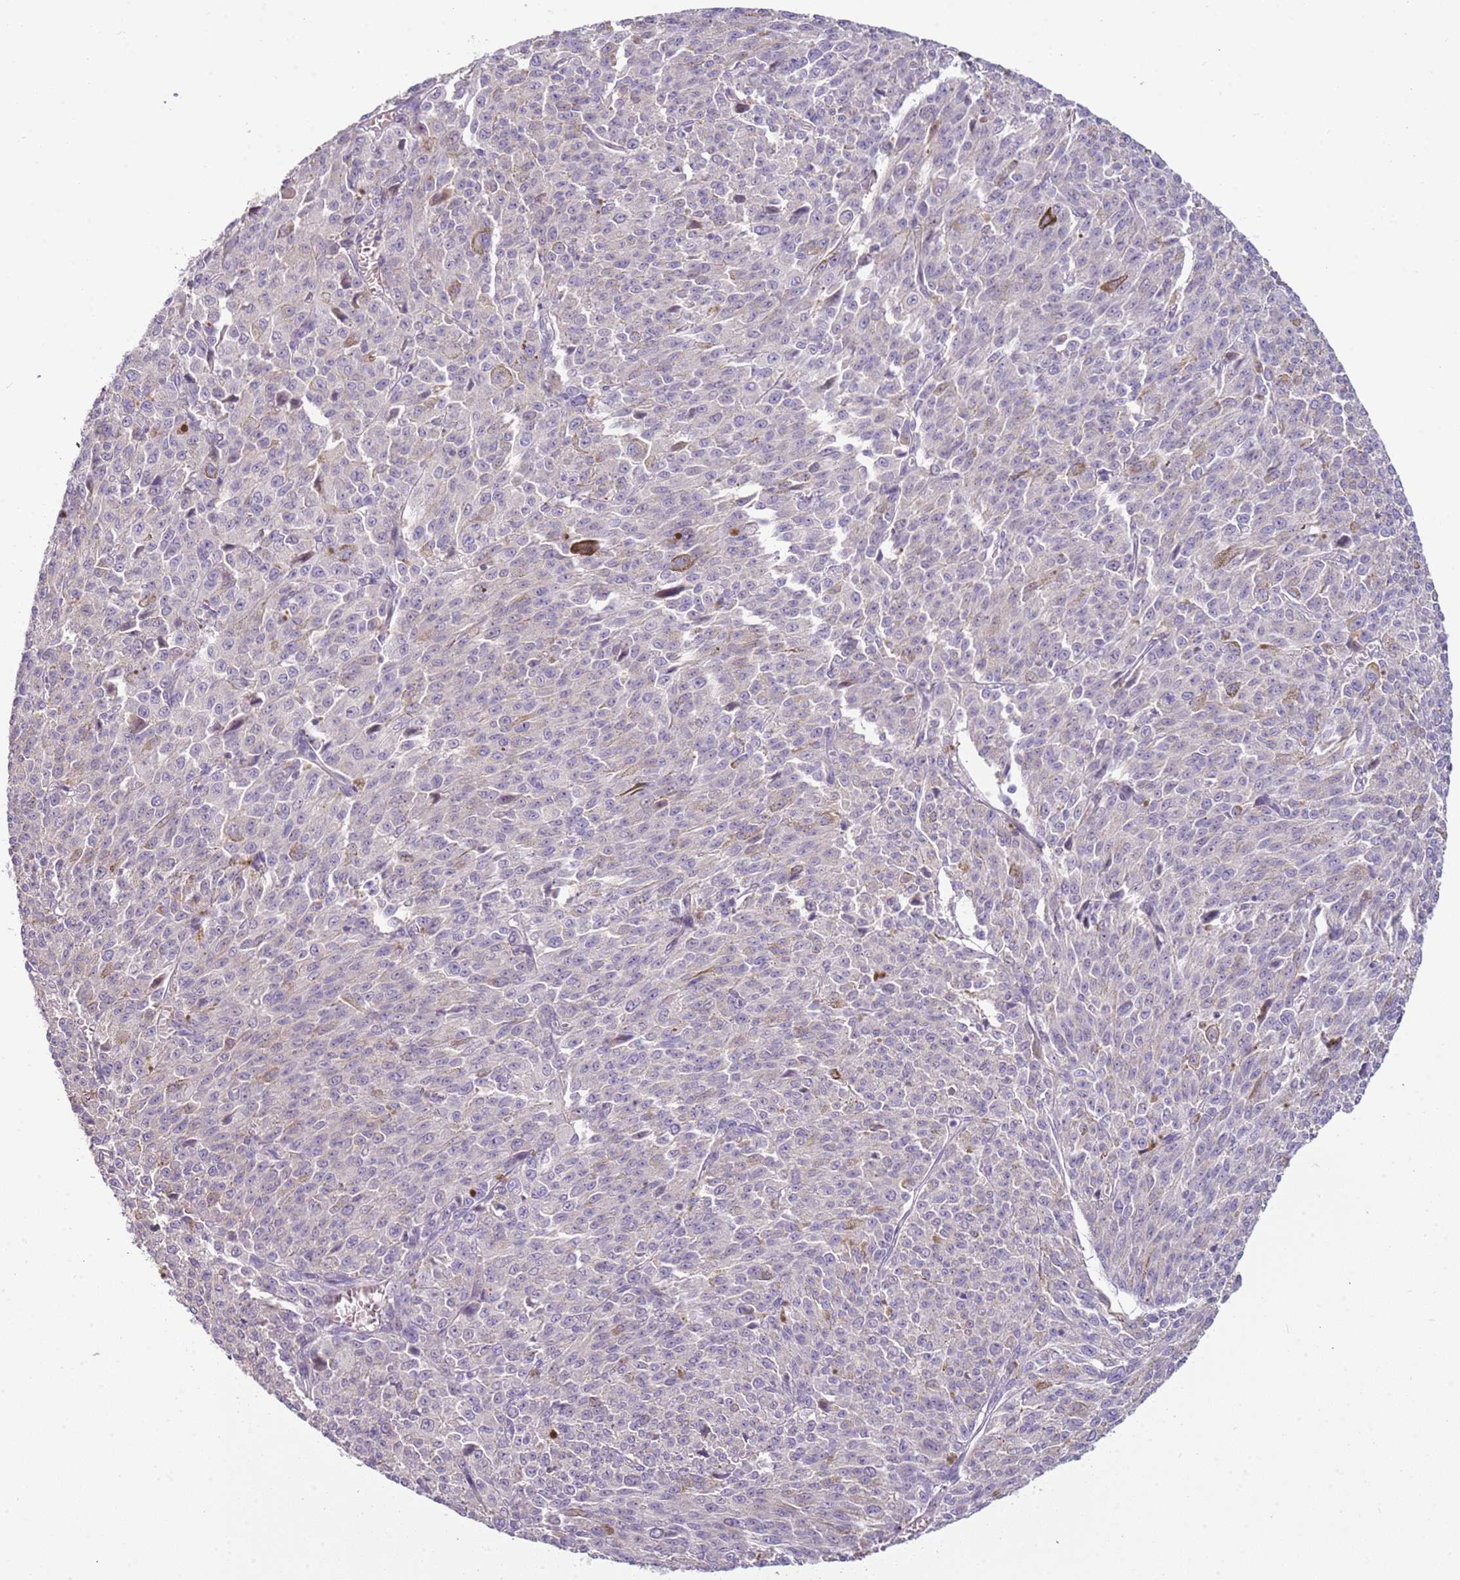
{"staining": {"intensity": "negative", "quantity": "none", "location": "none"}, "tissue": "melanoma", "cell_type": "Tumor cells", "image_type": "cancer", "snomed": [{"axis": "morphology", "description": "Malignant melanoma, NOS"}, {"axis": "topography", "description": "Skin"}], "caption": "A high-resolution photomicrograph shows IHC staining of malignant melanoma, which exhibits no significant positivity in tumor cells. (IHC, brightfield microscopy, high magnification).", "gene": "ARHGAP5", "patient": {"sex": "female", "age": 52}}